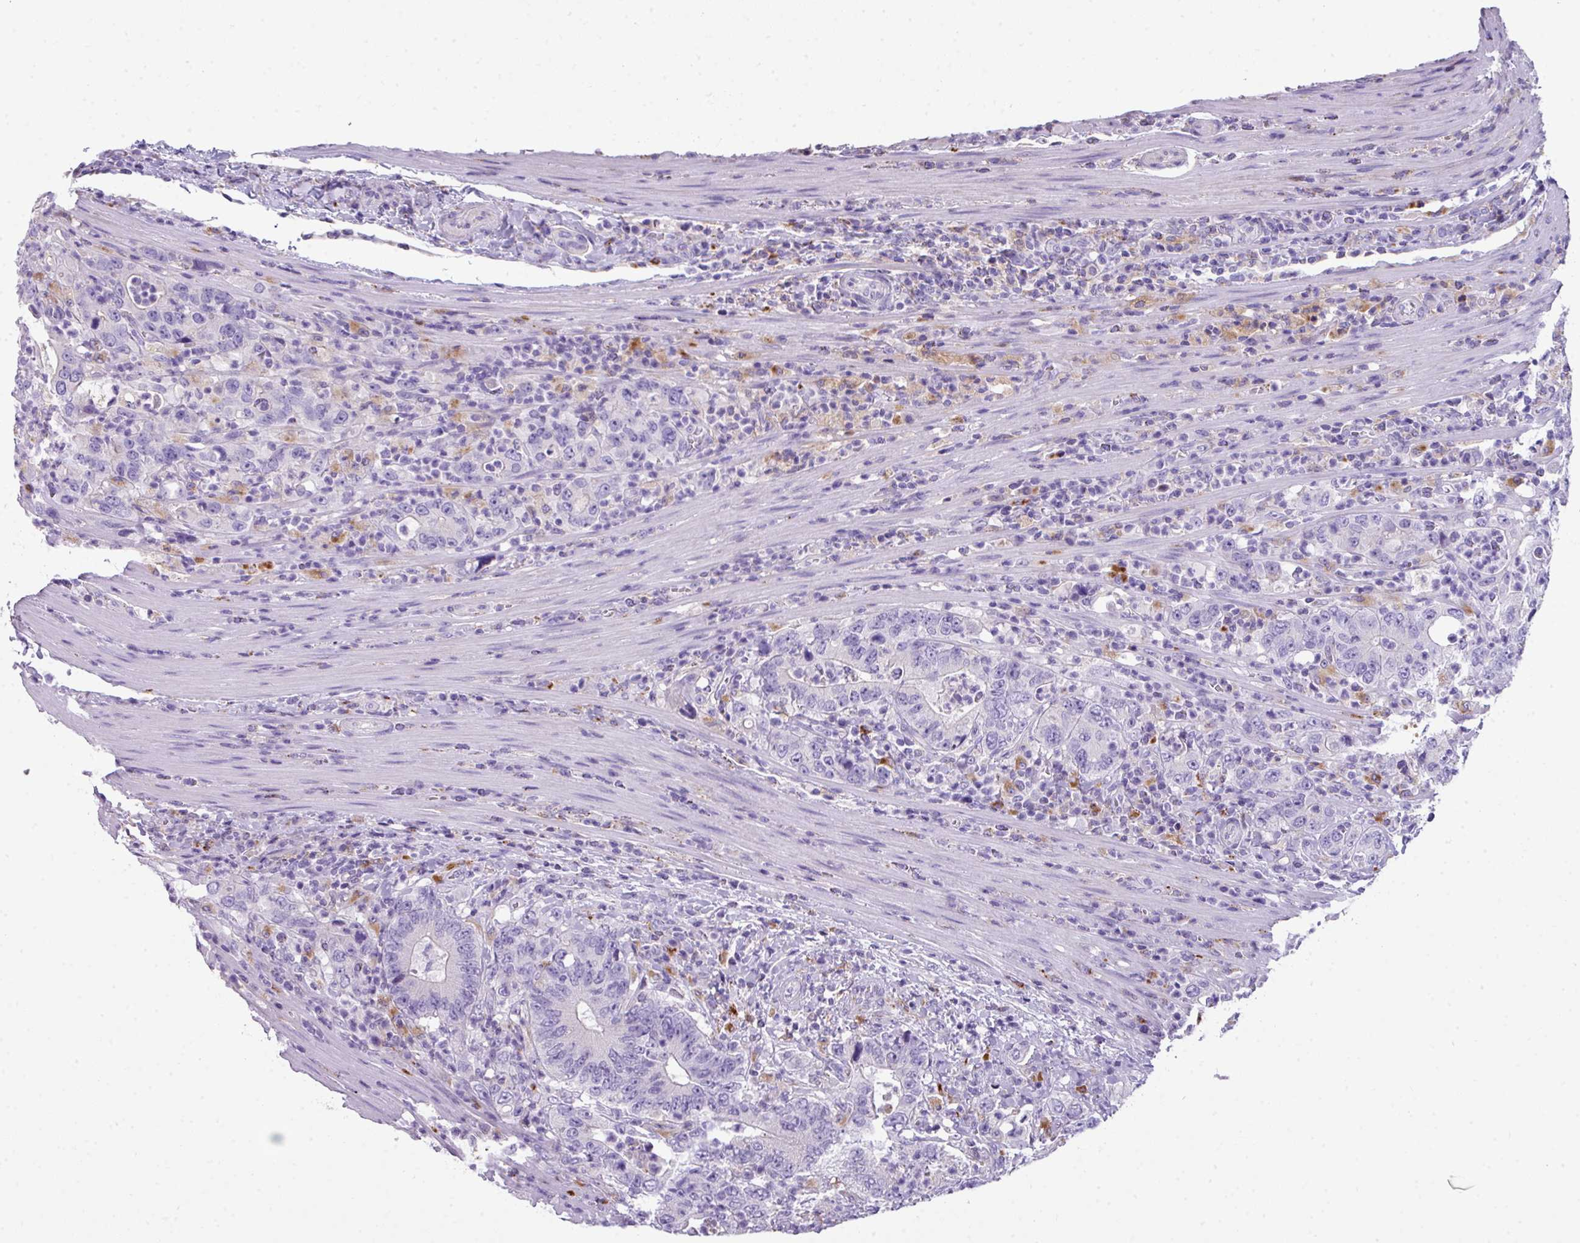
{"staining": {"intensity": "negative", "quantity": "none", "location": "none"}, "tissue": "colorectal cancer", "cell_type": "Tumor cells", "image_type": "cancer", "snomed": [{"axis": "morphology", "description": "Adenocarcinoma, NOS"}, {"axis": "topography", "description": "Colon"}], "caption": "Tumor cells are negative for protein expression in human colorectal adenocarcinoma.", "gene": "ZNF568", "patient": {"sex": "female", "age": 75}}